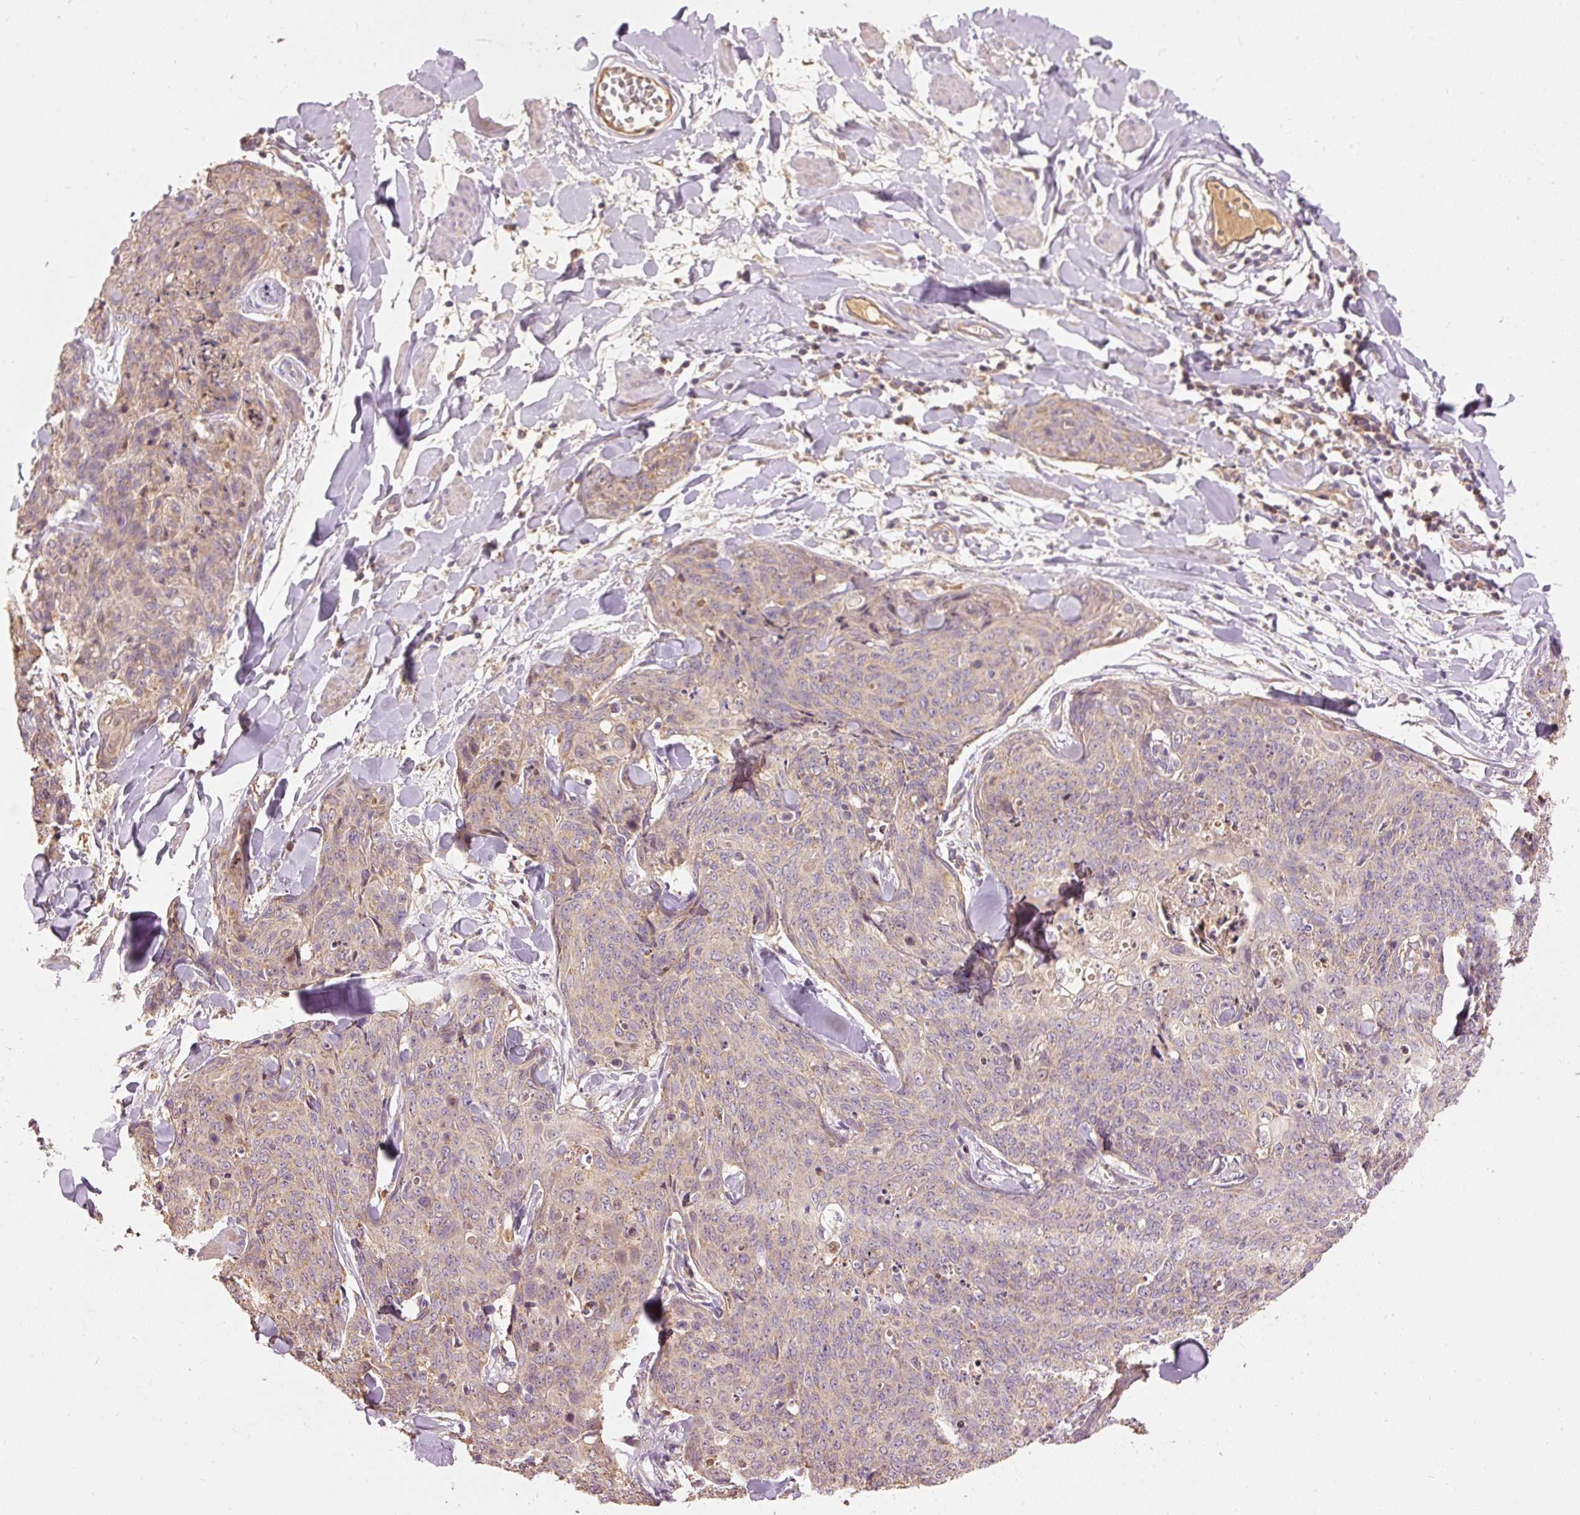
{"staining": {"intensity": "weak", "quantity": "25%-75%", "location": "cytoplasmic/membranous"}, "tissue": "skin cancer", "cell_type": "Tumor cells", "image_type": "cancer", "snomed": [{"axis": "morphology", "description": "Squamous cell carcinoma, NOS"}, {"axis": "topography", "description": "Skin"}, {"axis": "topography", "description": "Vulva"}], "caption": "This micrograph shows immunohistochemistry staining of human skin squamous cell carcinoma, with low weak cytoplasmic/membranous staining in approximately 25%-75% of tumor cells.", "gene": "PSENEN", "patient": {"sex": "female", "age": 85}}